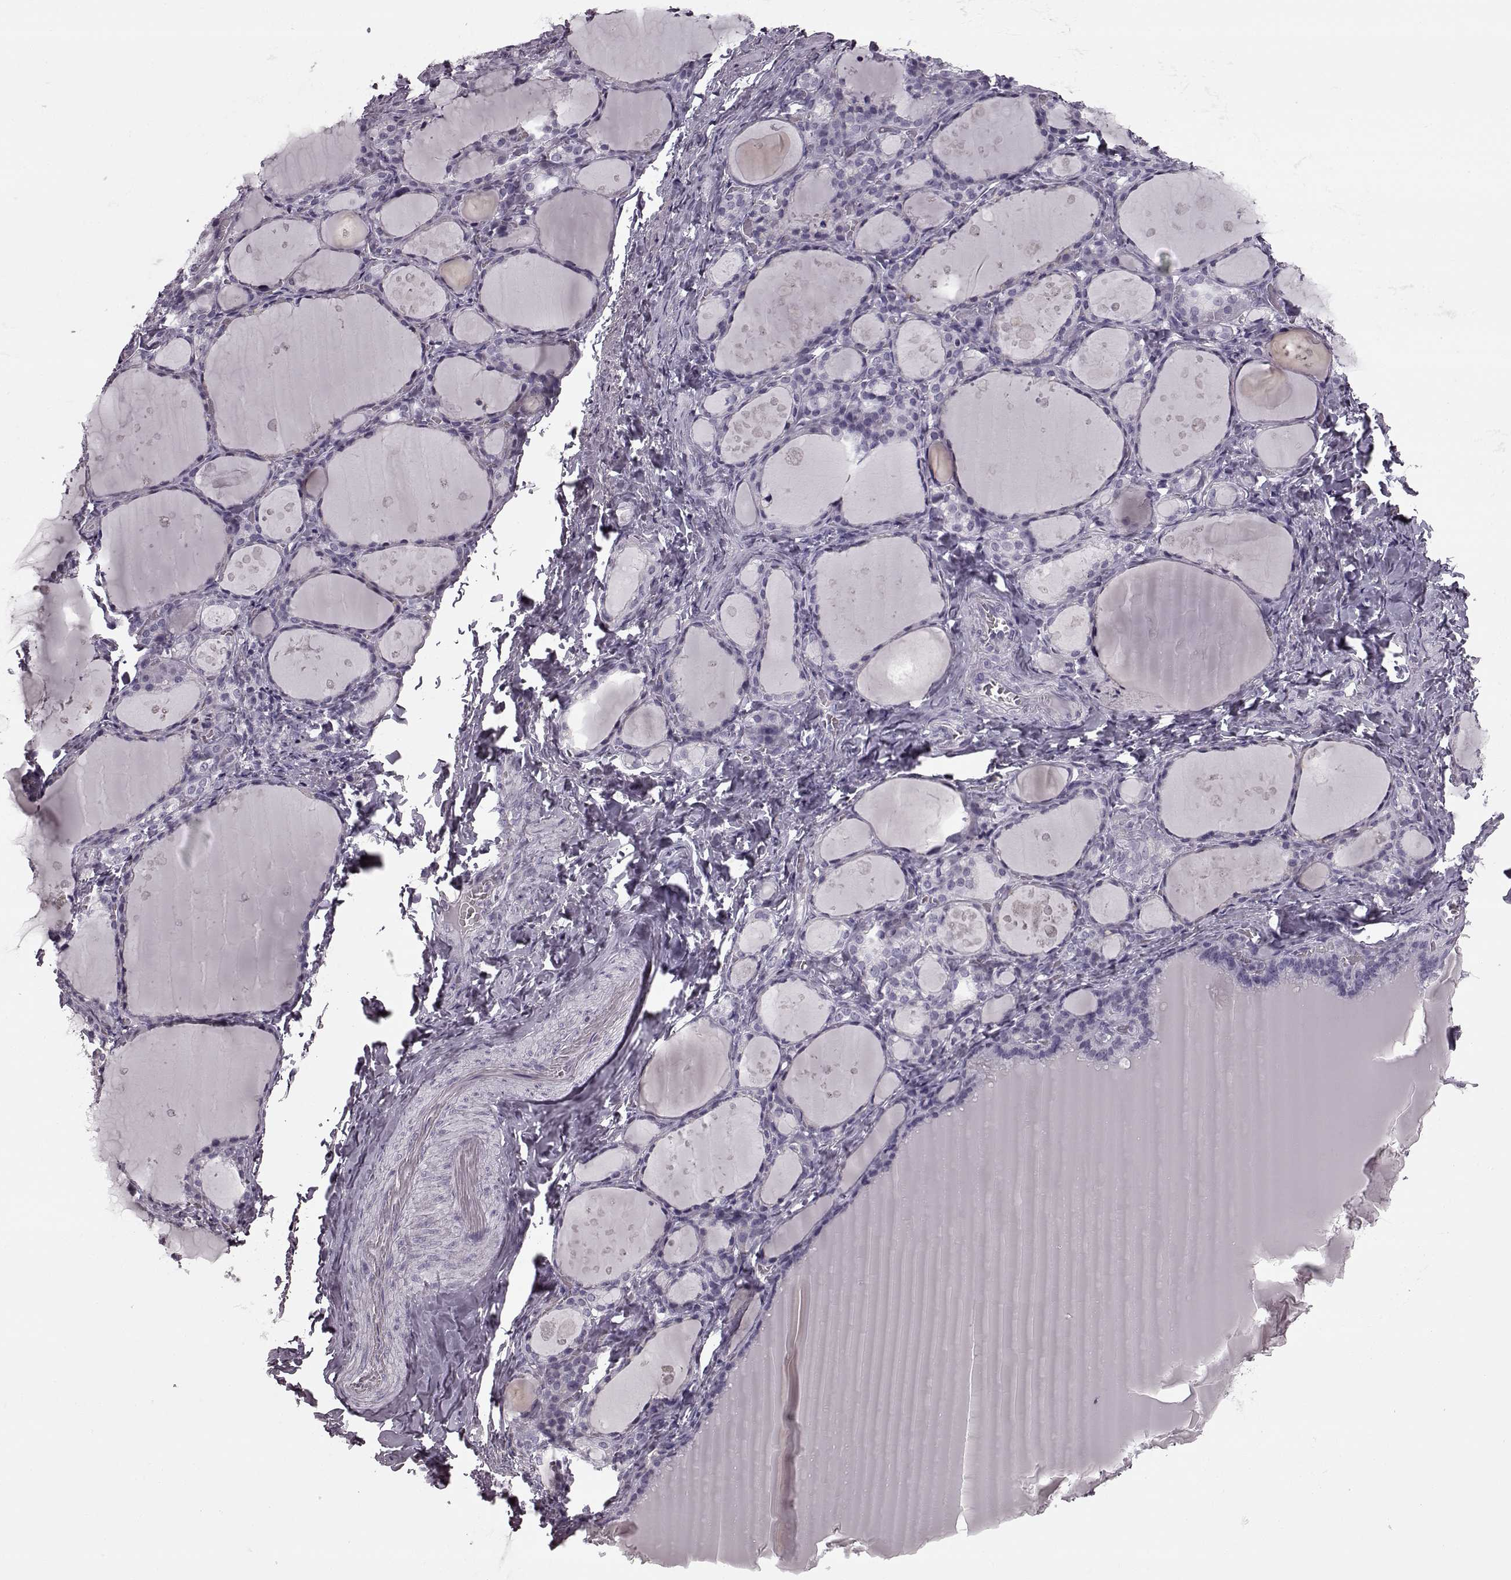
{"staining": {"intensity": "negative", "quantity": "none", "location": "none"}, "tissue": "thyroid gland", "cell_type": "Glandular cells", "image_type": "normal", "snomed": [{"axis": "morphology", "description": "Normal tissue, NOS"}, {"axis": "topography", "description": "Thyroid gland"}], "caption": "DAB (3,3'-diaminobenzidine) immunohistochemical staining of normal human thyroid gland demonstrates no significant positivity in glandular cells.", "gene": "PRPH2", "patient": {"sex": "male", "age": 68}}